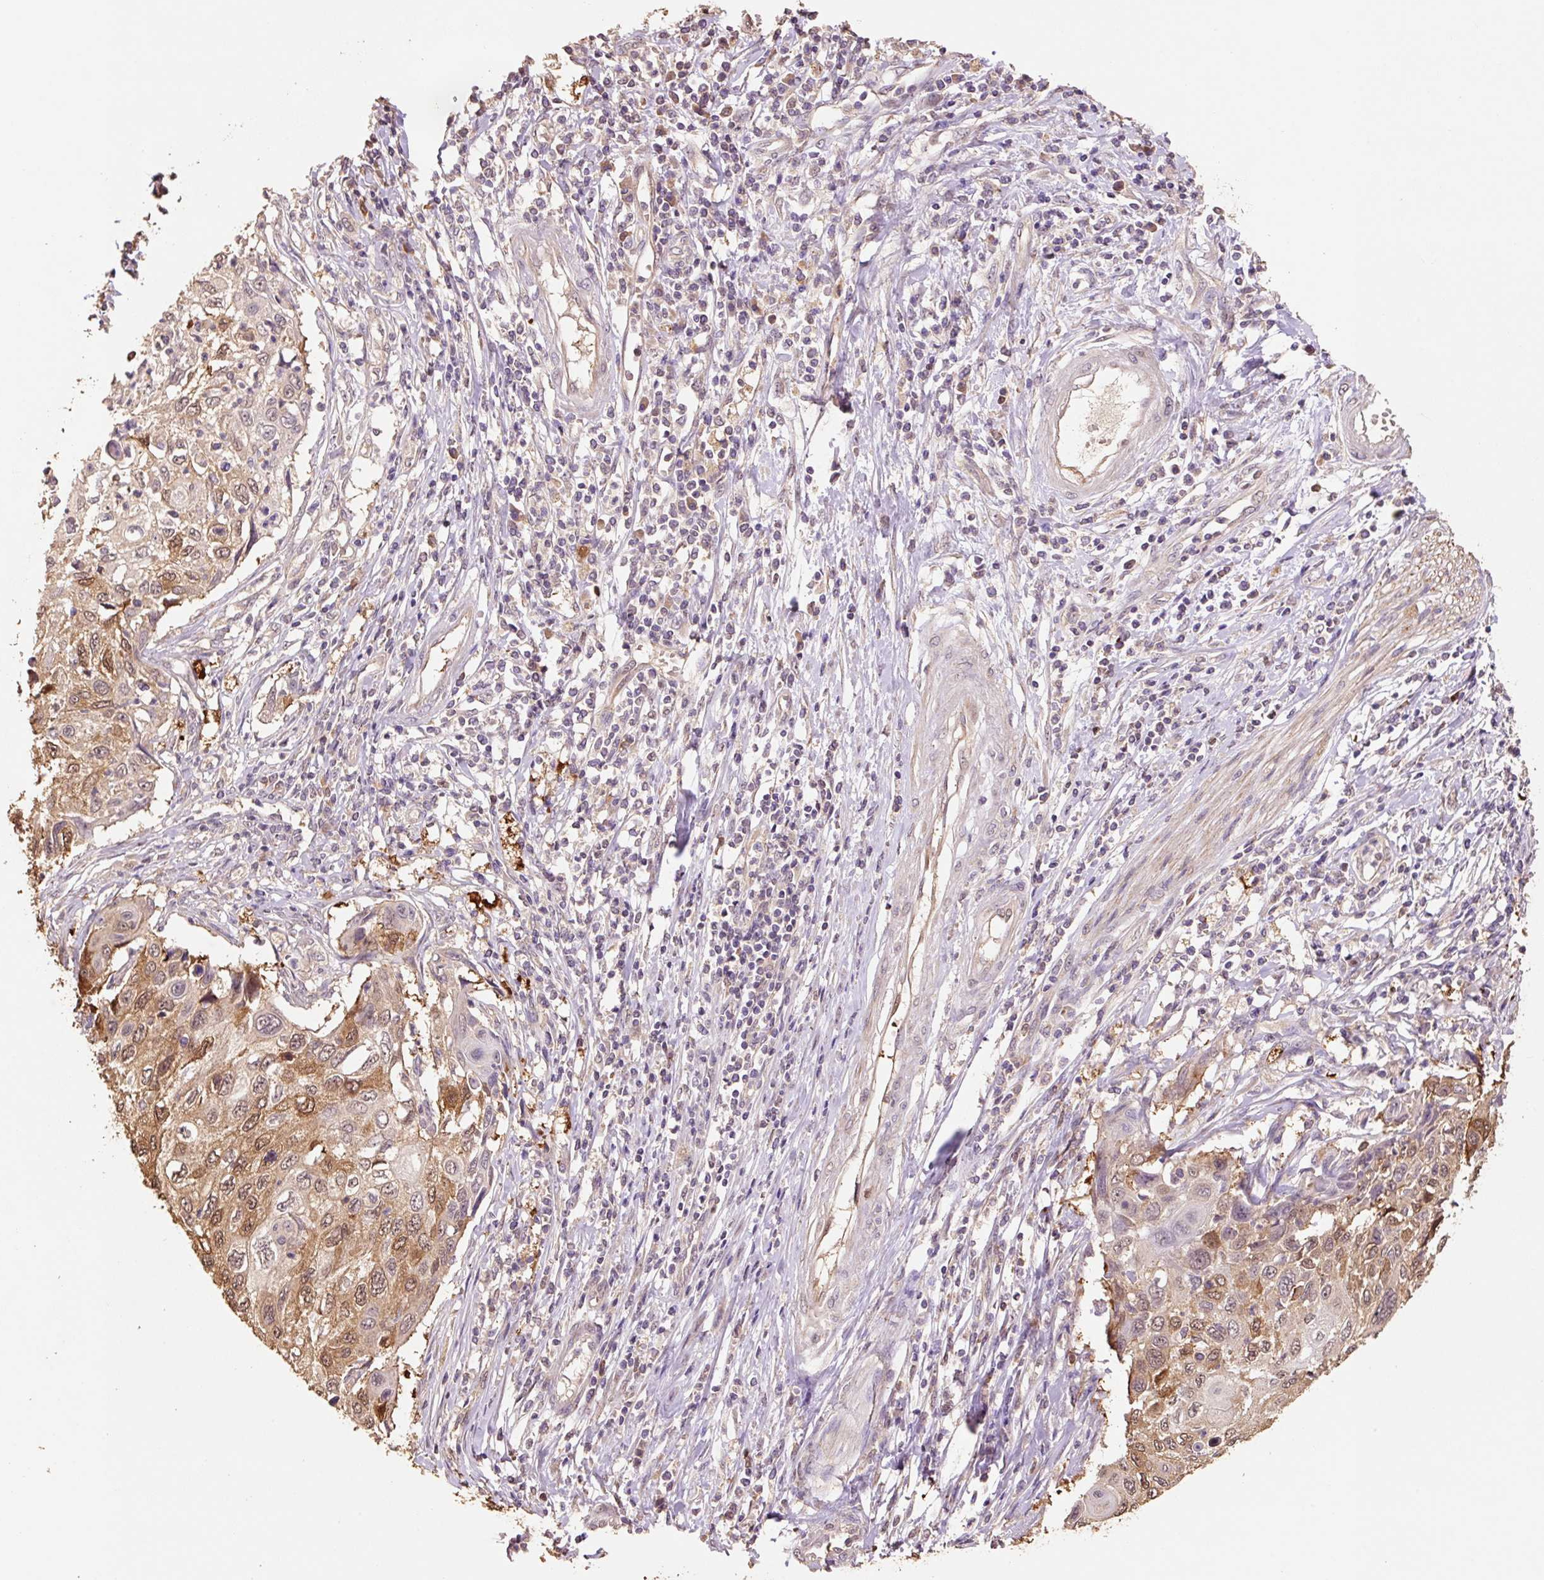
{"staining": {"intensity": "moderate", "quantity": ">75%", "location": "cytoplasmic/membranous,nuclear"}, "tissue": "cervical cancer", "cell_type": "Tumor cells", "image_type": "cancer", "snomed": [{"axis": "morphology", "description": "Squamous cell carcinoma, NOS"}, {"axis": "topography", "description": "Cervix"}], "caption": "Immunohistochemical staining of human cervical cancer (squamous cell carcinoma) exhibits medium levels of moderate cytoplasmic/membranous and nuclear protein positivity in approximately >75% of tumor cells.", "gene": "HERC2", "patient": {"sex": "female", "age": 70}}